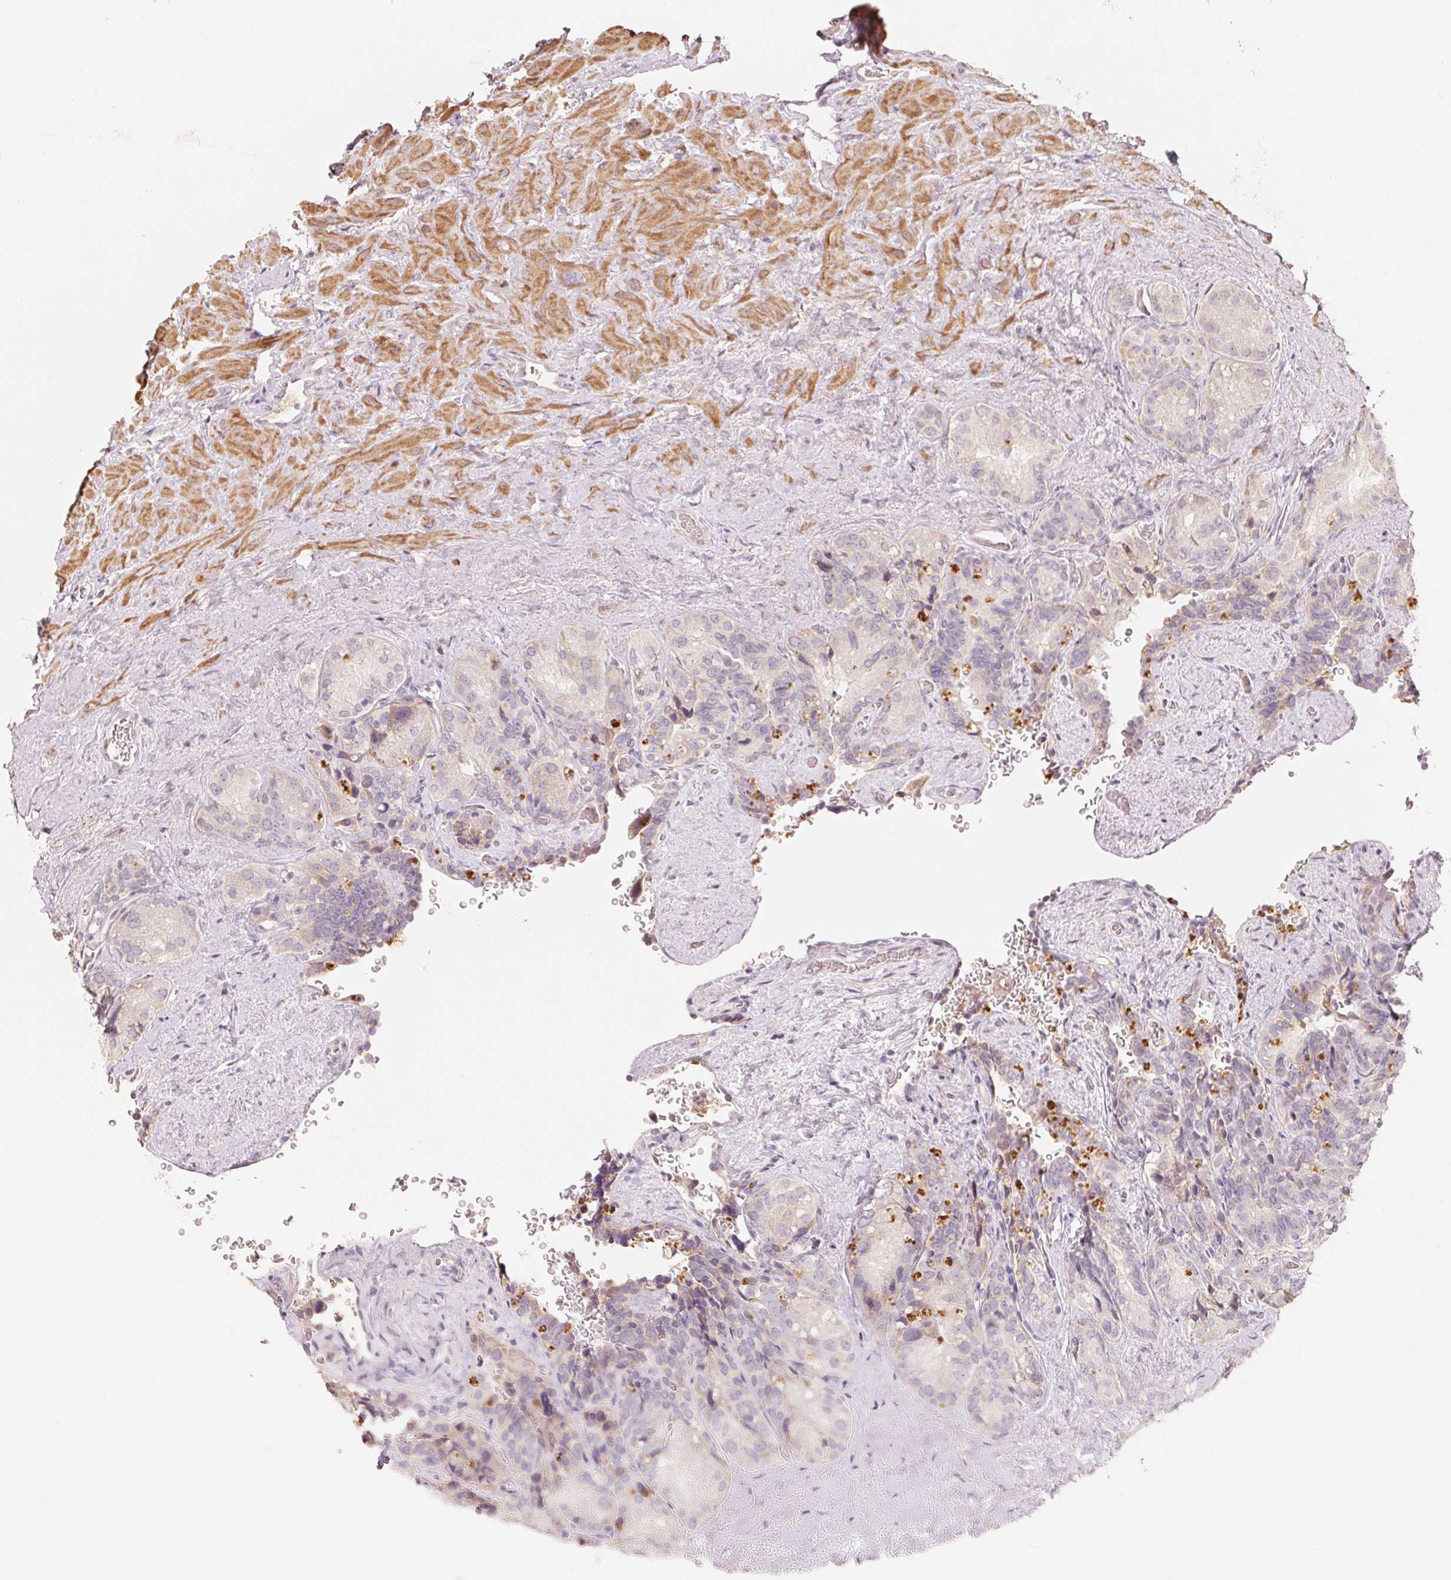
{"staining": {"intensity": "moderate", "quantity": "25%-75%", "location": "cytoplasmic/membranous"}, "tissue": "seminal vesicle", "cell_type": "Glandular cells", "image_type": "normal", "snomed": [{"axis": "morphology", "description": "Normal tissue, NOS"}, {"axis": "topography", "description": "Seminal veicle"}], "caption": "Brown immunohistochemical staining in benign human seminal vesicle exhibits moderate cytoplasmic/membranous expression in approximately 25%-75% of glandular cells.", "gene": "TP53AIP1", "patient": {"sex": "male", "age": 69}}